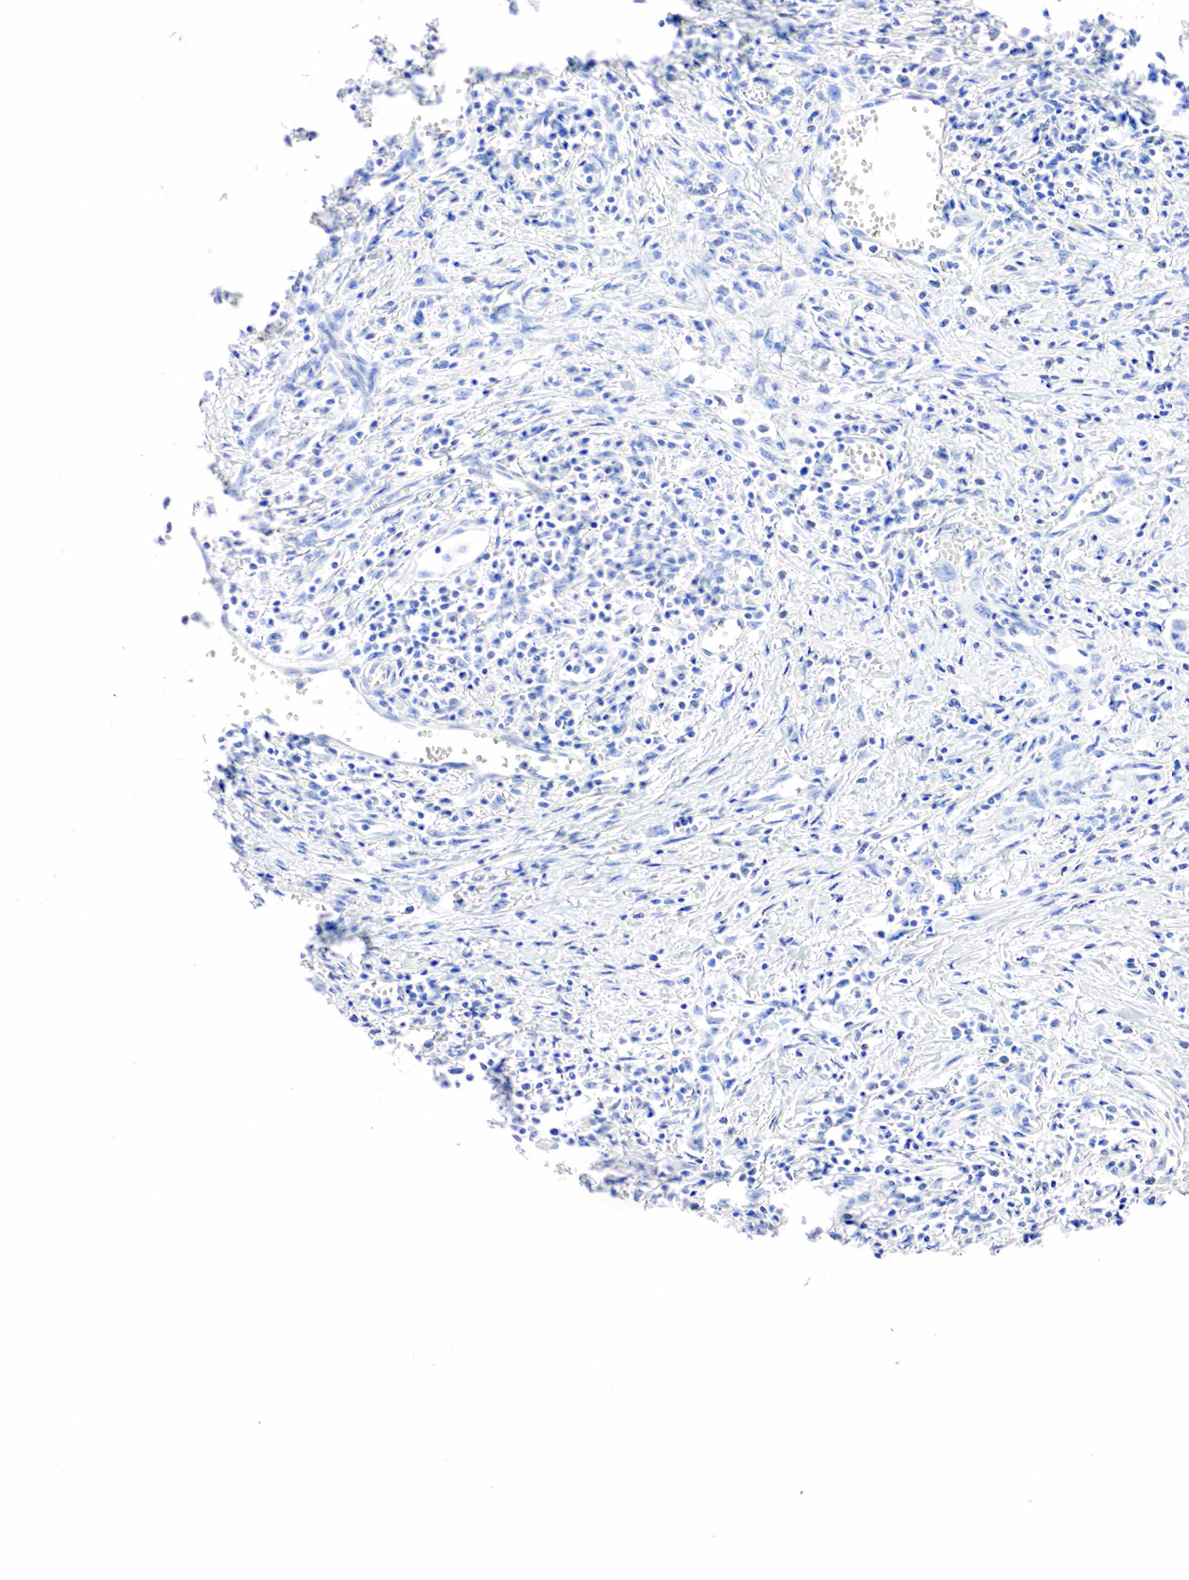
{"staining": {"intensity": "negative", "quantity": "none", "location": "none"}, "tissue": "urothelial cancer", "cell_type": "Tumor cells", "image_type": "cancer", "snomed": [{"axis": "morphology", "description": "Urothelial carcinoma, High grade"}, {"axis": "topography", "description": "Urinary bladder"}], "caption": "High-grade urothelial carcinoma stained for a protein using immunohistochemistry displays no positivity tumor cells.", "gene": "SST", "patient": {"sex": "male", "age": 66}}